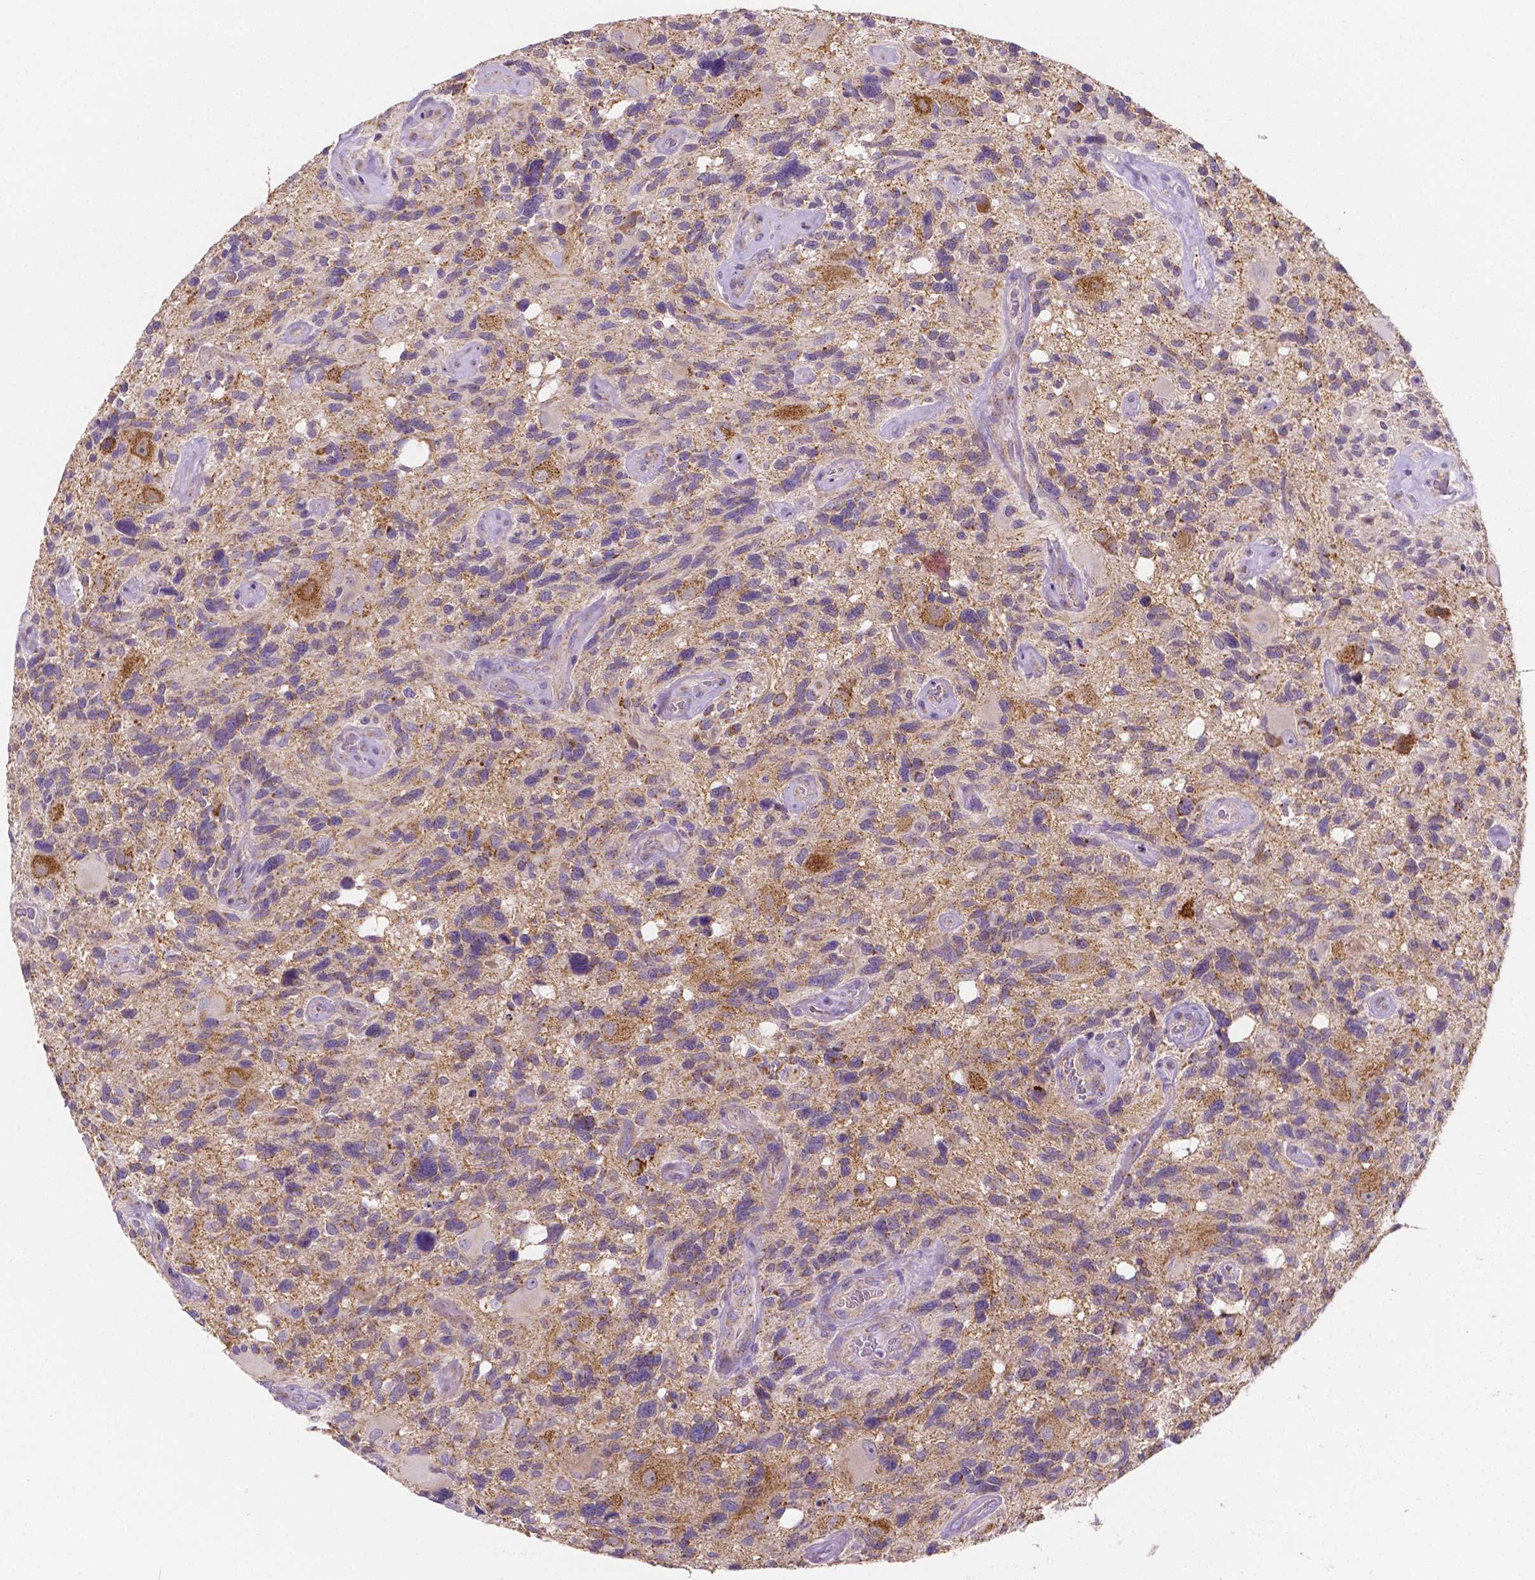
{"staining": {"intensity": "weak", "quantity": "<25%", "location": "cytoplasmic/membranous"}, "tissue": "glioma", "cell_type": "Tumor cells", "image_type": "cancer", "snomed": [{"axis": "morphology", "description": "Glioma, malignant, High grade"}, {"axis": "topography", "description": "Brain"}], "caption": "The micrograph shows no significant staining in tumor cells of malignant glioma (high-grade). (DAB (3,3'-diaminobenzidine) immunohistochemistry visualized using brightfield microscopy, high magnification).", "gene": "SGTB", "patient": {"sex": "male", "age": 49}}